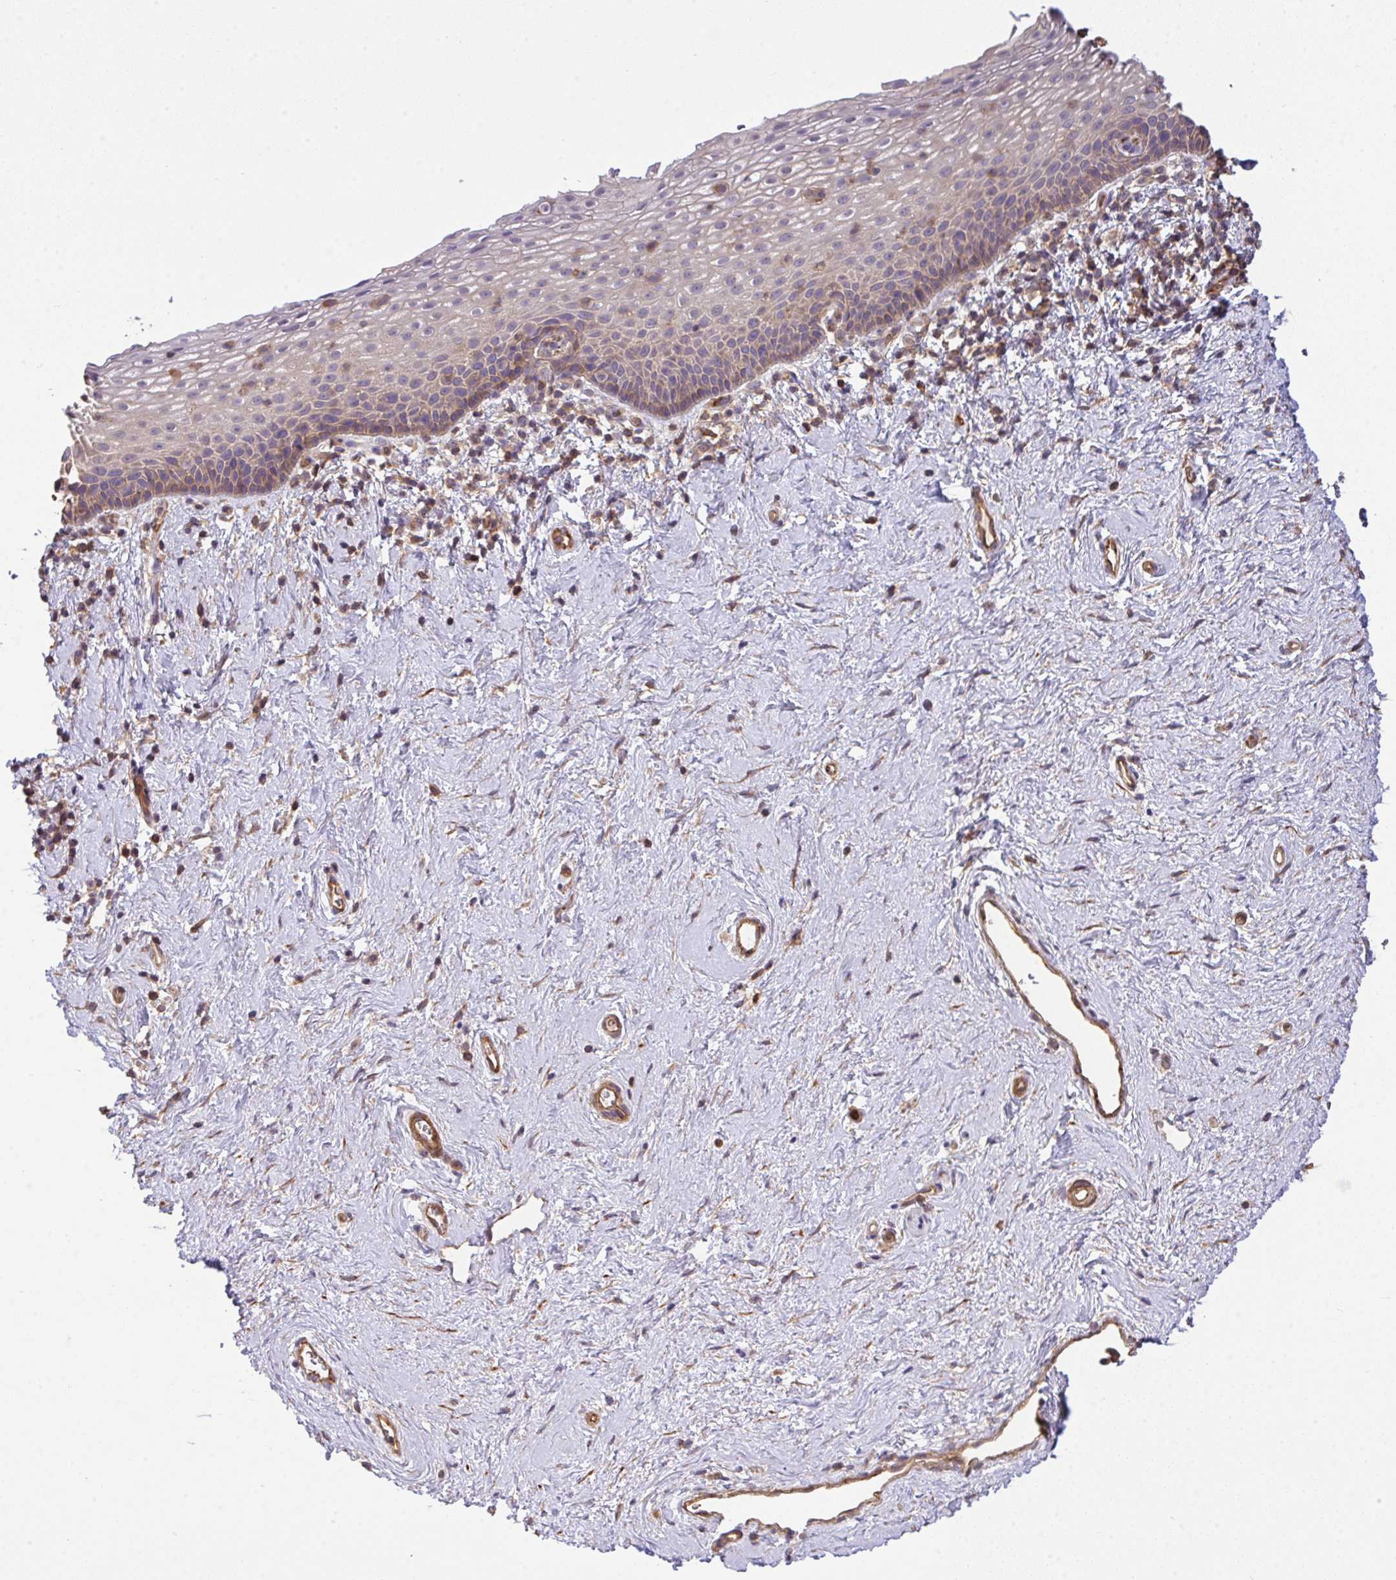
{"staining": {"intensity": "moderate", "quantity": "<25%", "location": "cytoplasmic/membranous"}, "tissue": "vagina", "cell_type": "Squamous epithelial cells", "image_type": "normal", "snomed": [{"axis": "morphology", "description": "Normal tissue, NOS"}, {"axis": "topography", "description": "Vagina"}], "caption": "Approximately <25% of squamous epithelial cells in benign human vagina exhibit moderate cytoplasmic/membranous protein expression as visualized by brown immunohistochemical staining.", "gene": "TMEM229A", "patient": {"sex": "female", "age": 61}}